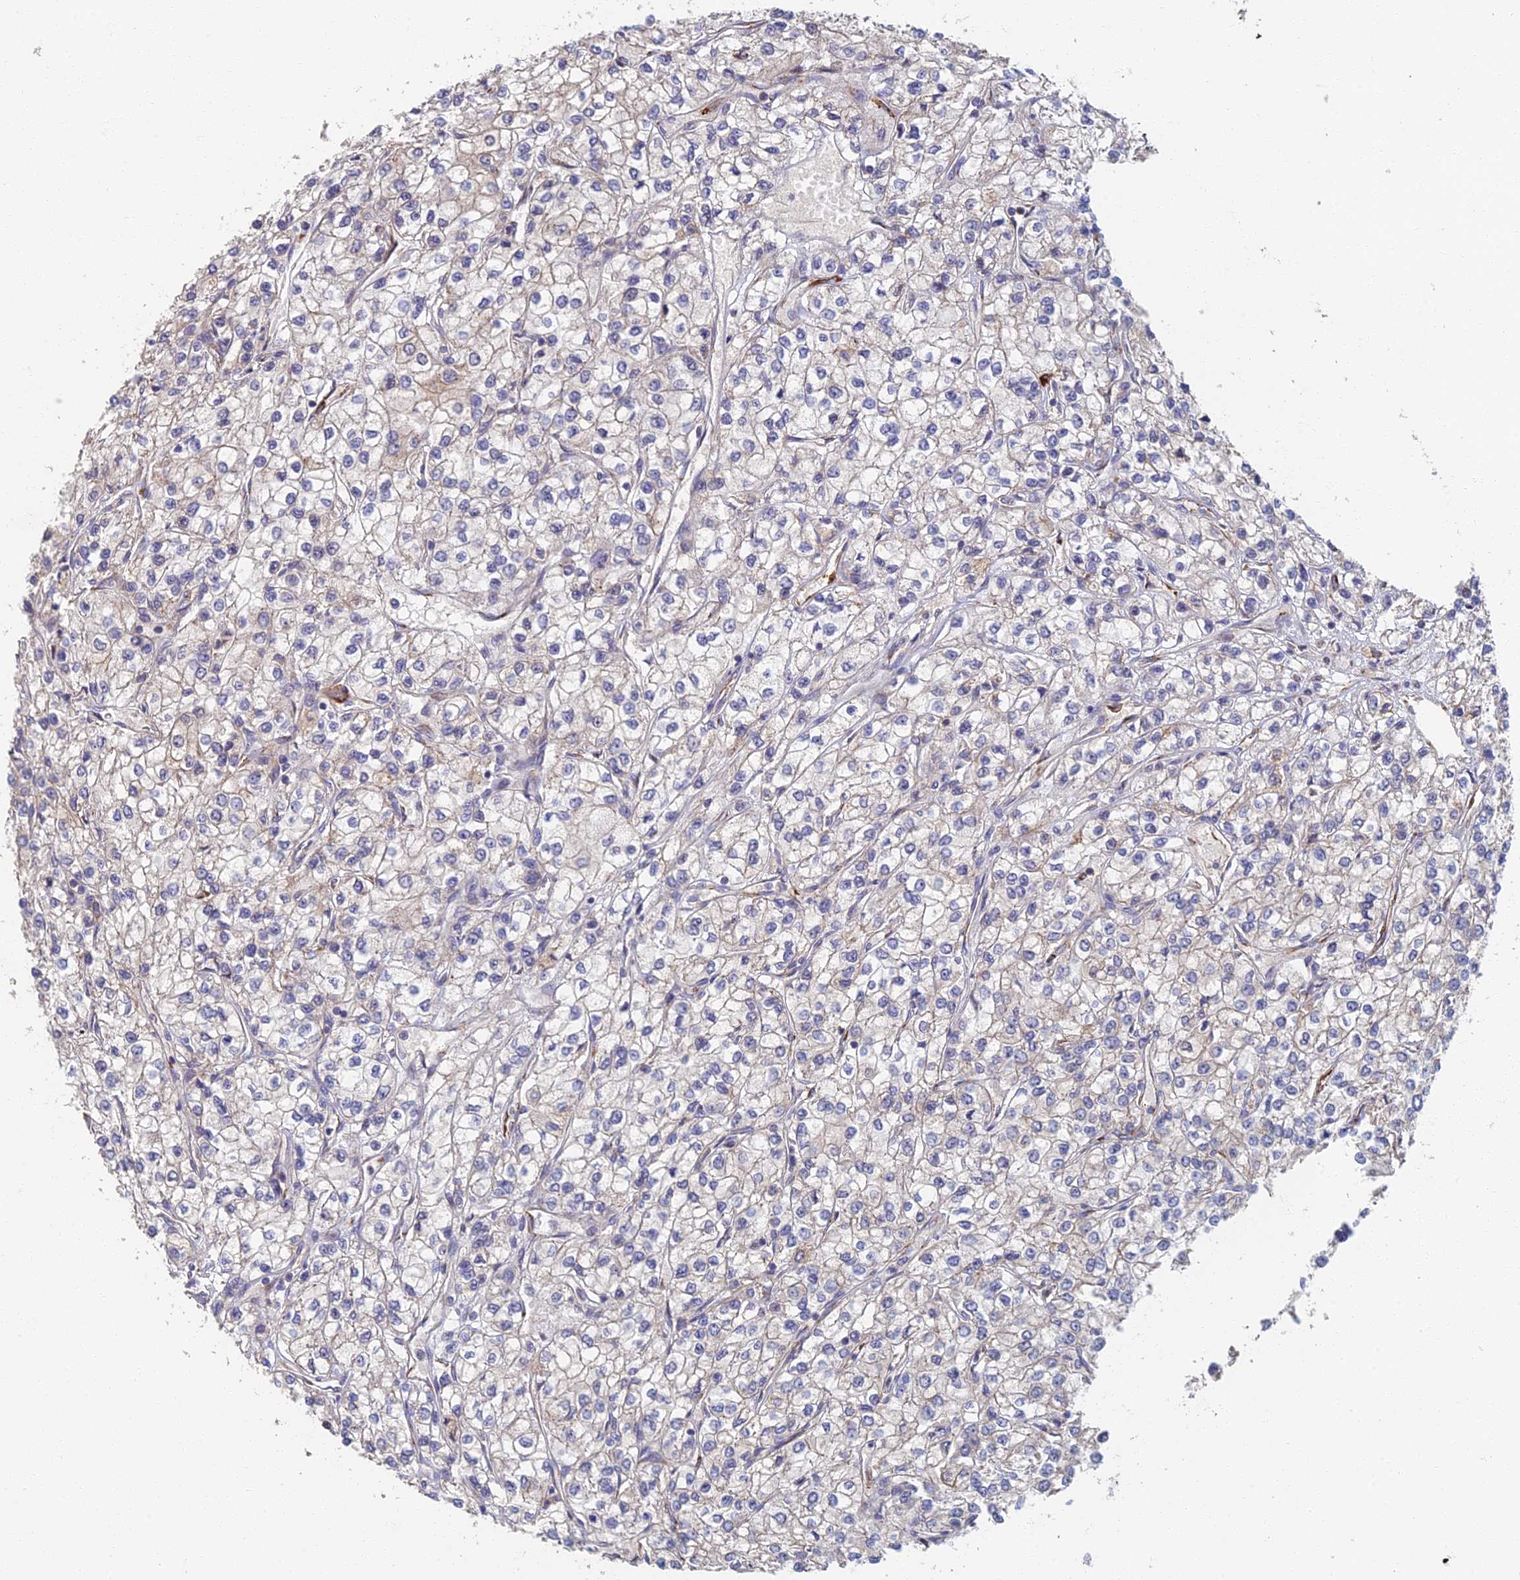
{"staining": {"intensity": "negative", "quantity": "none", "location": "none"}, "tissue": "renal cancer", "cell_type": "Tumor cells", "image_type": "cancer", "snomed": [{"axis": "morphology", "description": "Adenocarcinoma, NOS"}, {"axis": "topography", "description": "Kidney"}], "caption": "Protein analysis of renal adenocarcinoma displays no significant expression in tumor cells.", "gene": "GPATCH1", "patient": {"sex": "male", "age": 80}}